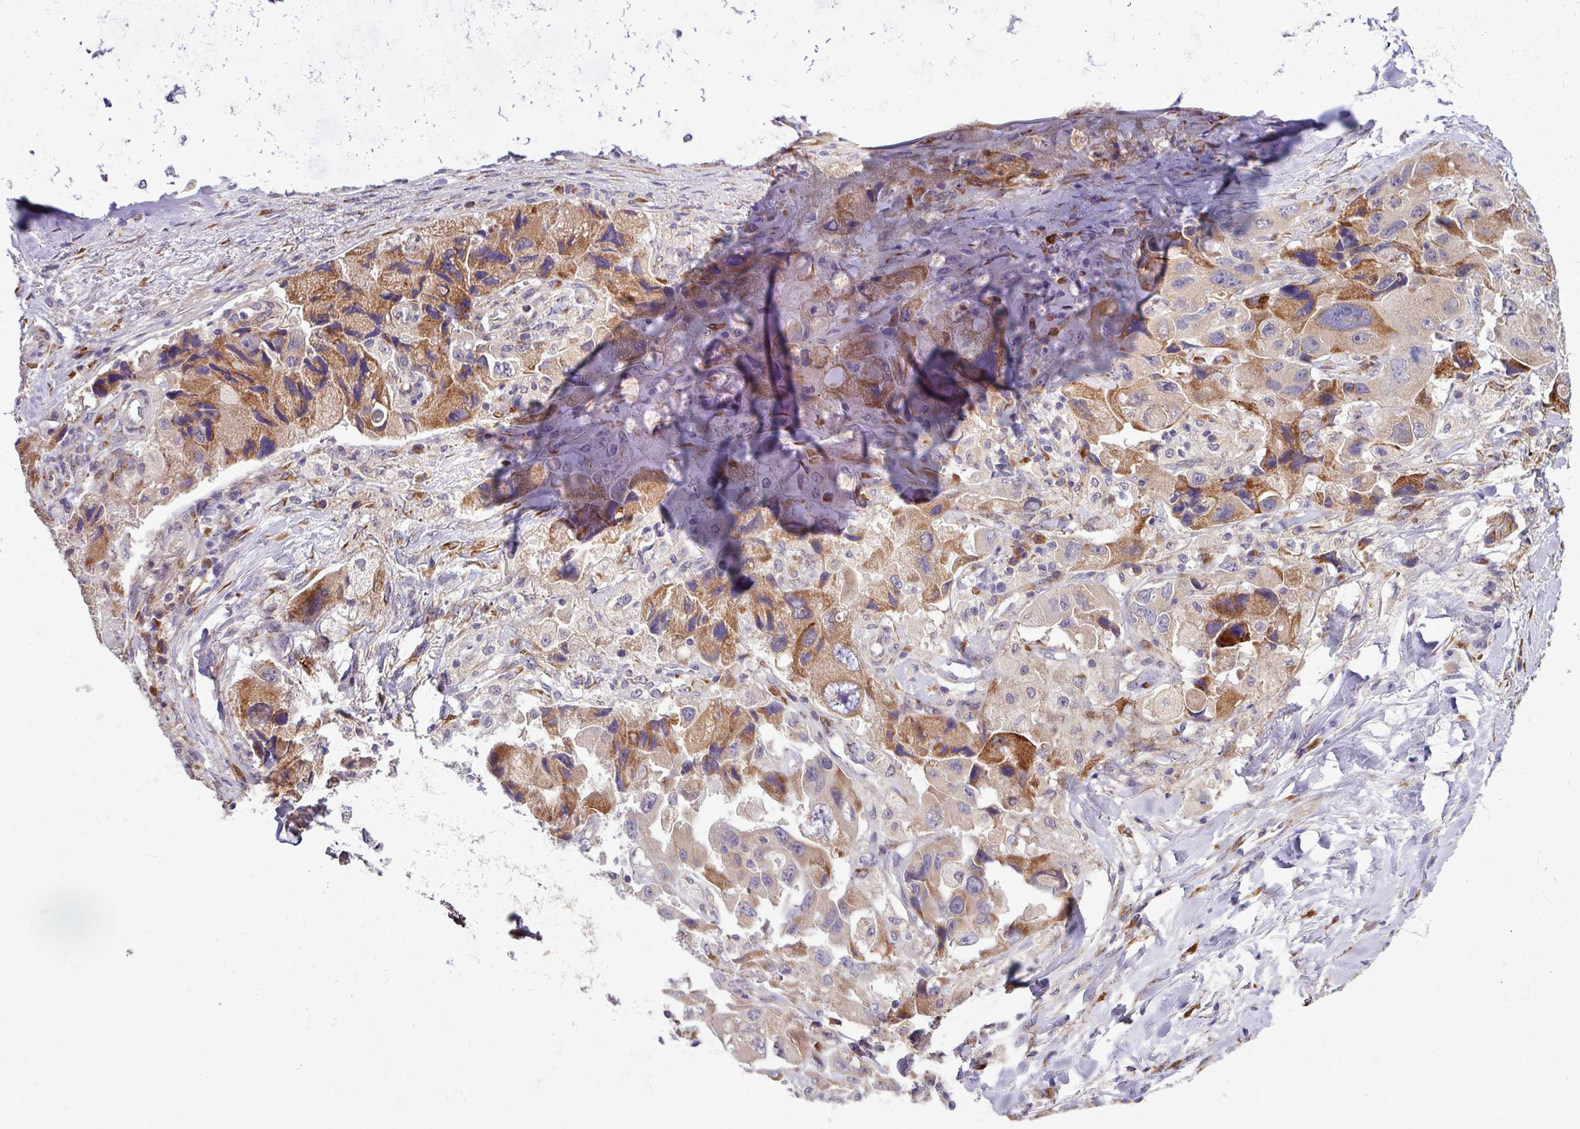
{"staining": {"intensity": "moderate", "quantity": "25%-75%", "location": "cytoplasmic/membranous"}, "tissue": "lung cancer", "cell_type": "Tumor cells", "image_type": "cancer", "snomed": [{"axis": "morphology", "description": "Adenocarcinoma, NOS"}, {"axis": "topography", "description": "Lung"}], "caption": "Protein positivity by immunohistochemistry demonstrates moderate cytoplasmic/membranous expression in approximately 25%-75% of tumor cells in lung cancer. Nuclei are stained in blue.", "gene": "TM2D2", "patient": {"sex": "female", "age": 54}}